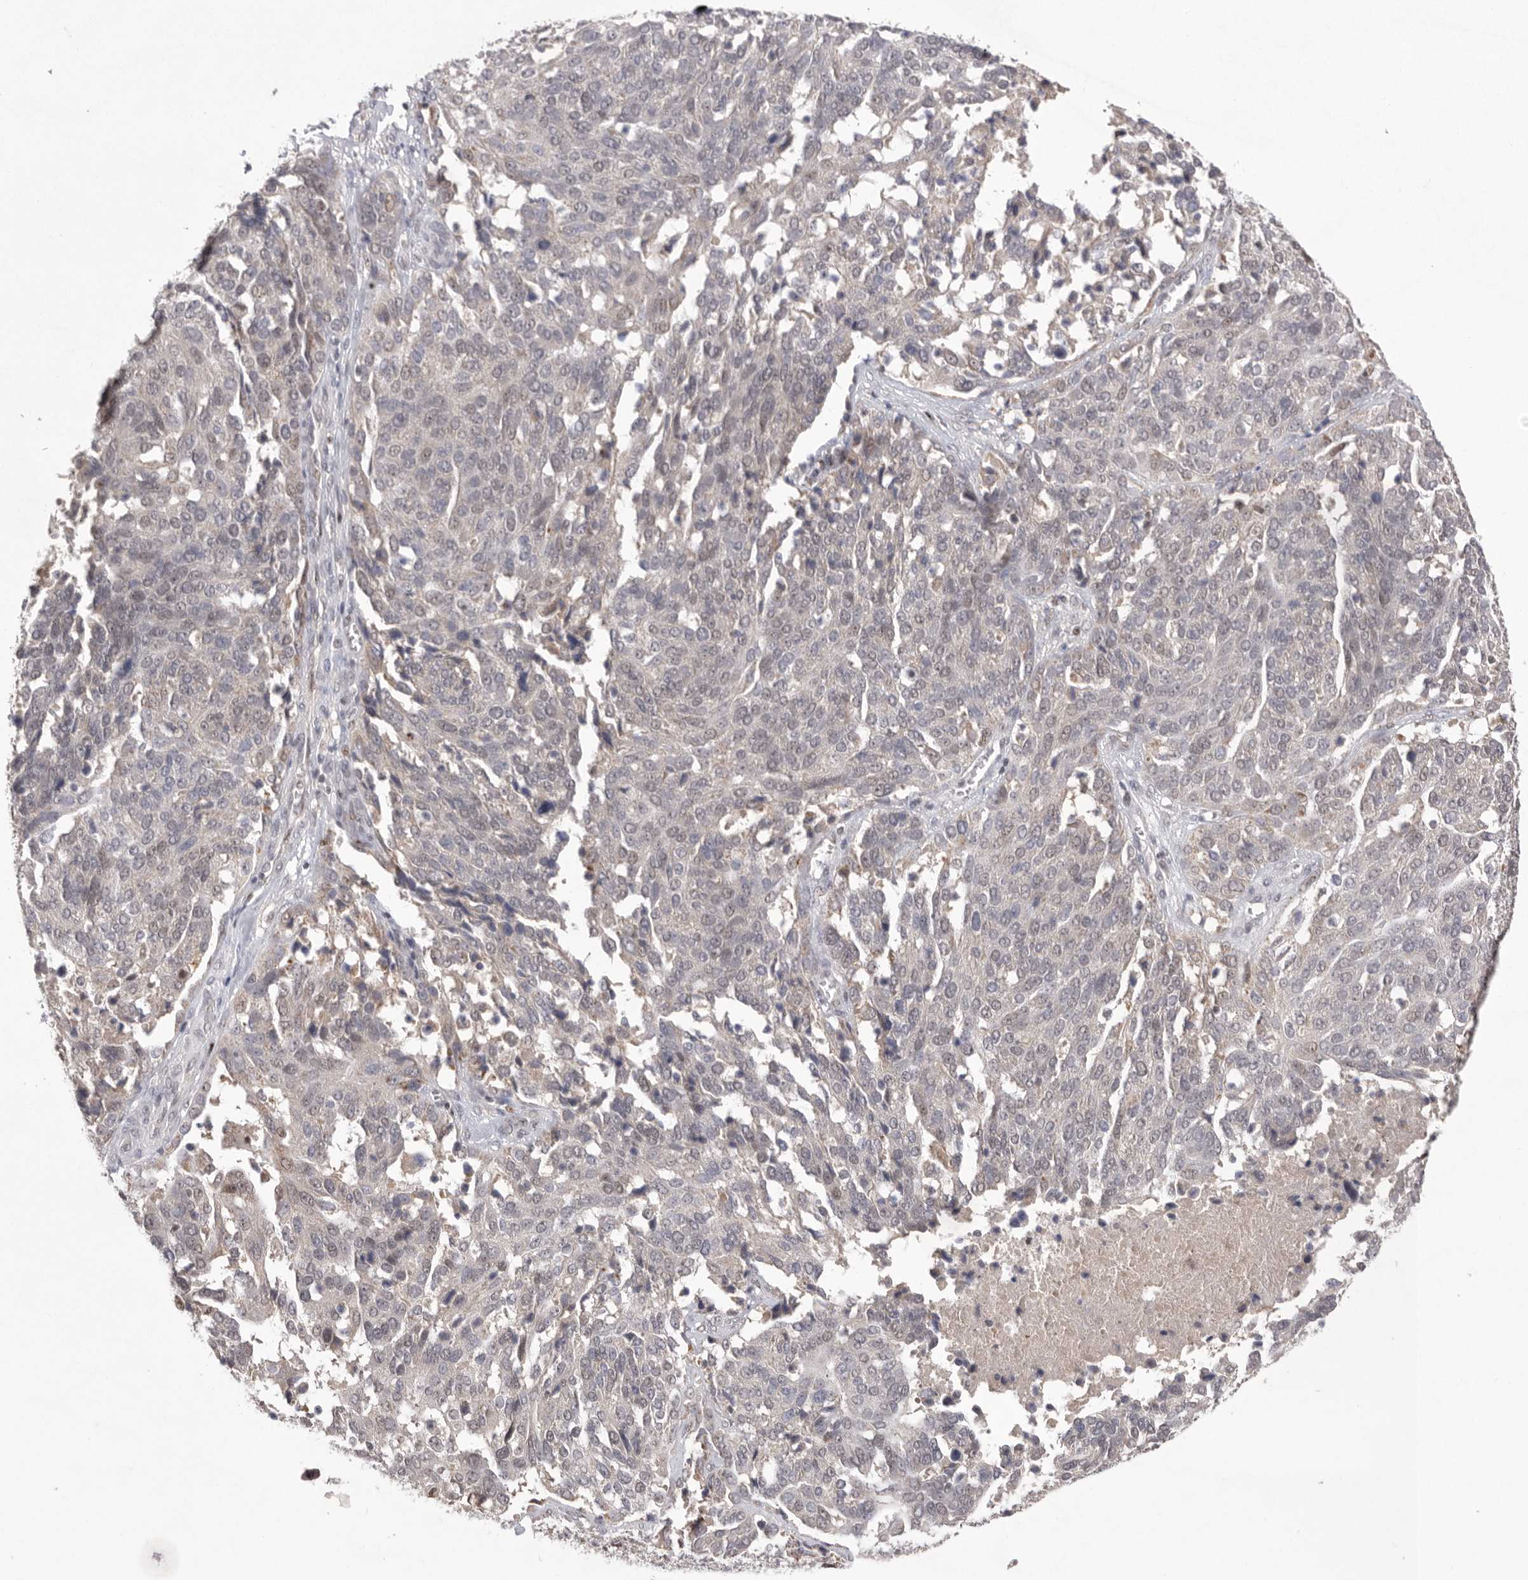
{"staining": {"intensity": "weak", "quantity": "<25%", "location": "nuclear"}, "tissue": "ovarian cancer", "cell_type": "Tumor cells", "image_type": "cancer", "snomed": [{"axis": "morphology", "description": "Cystadenocarcinoma, serous, NOS"}, {"axis": "topography", "description": "Ovary"}], "caption": "Immunohistochemical staining of ovarian cancer exhibits no significant staining in tumor cells. The staining is performed using DAB brown chromogen with nuclei counter-stained in using hematoxylin.", "gene": "HUS1", "patient": {"sex": "female", "age": 44}}